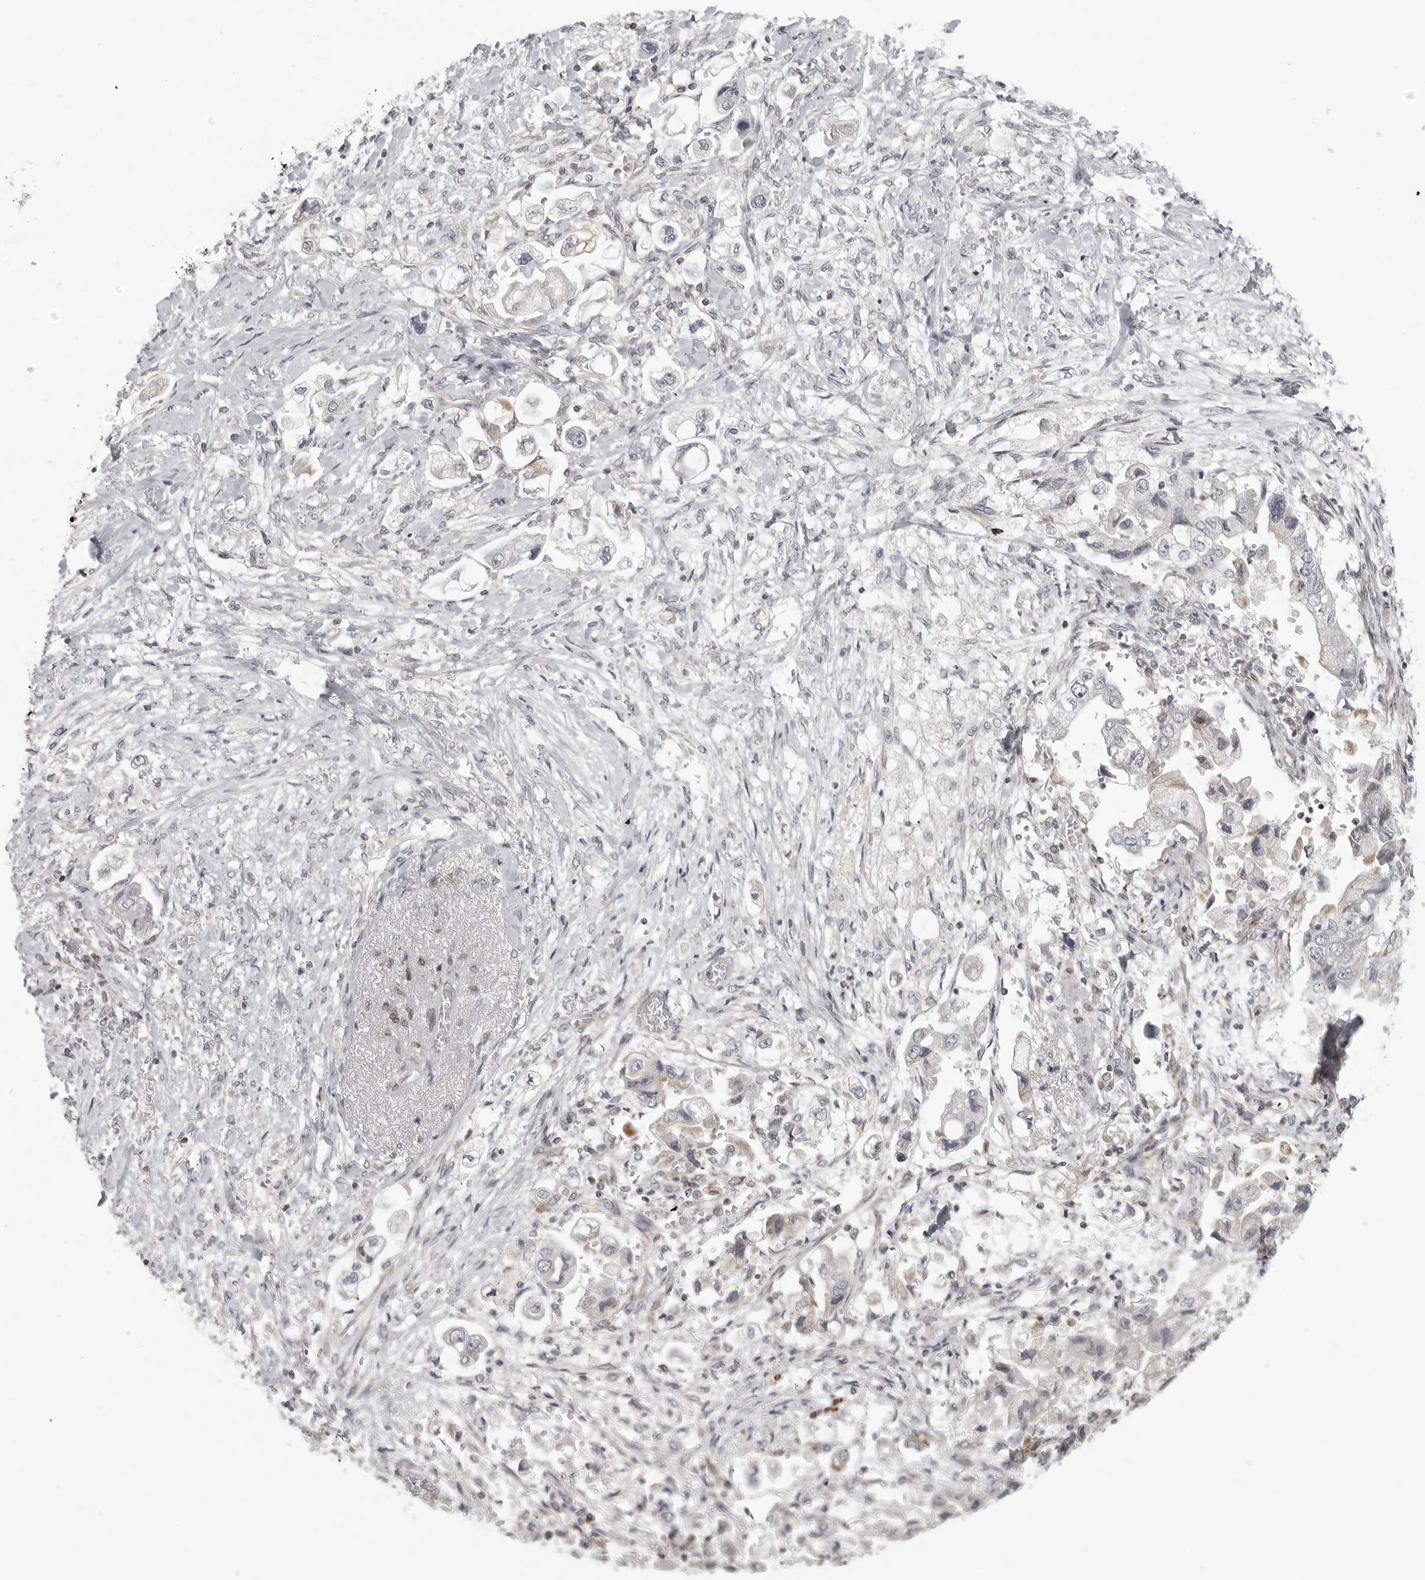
{"staining": {"intensity": "negative", "quantity": "none", "location": "none"}, "tissue": "stomach cancer", "cell_type": "Tumor cells", "image_type": "cancer", "snomed": [{"axis": "morphology", "description": "Adenocarcinoma, NOS"}, {"axis": "topography", "description": "Stomach"}], "caption": "Immunohistochemistry of adenocarcinoma (stomach) displays no expression in tumor cells.", "gene": "MAP7D1", "patient": {"sex": "male", "age": 62}}